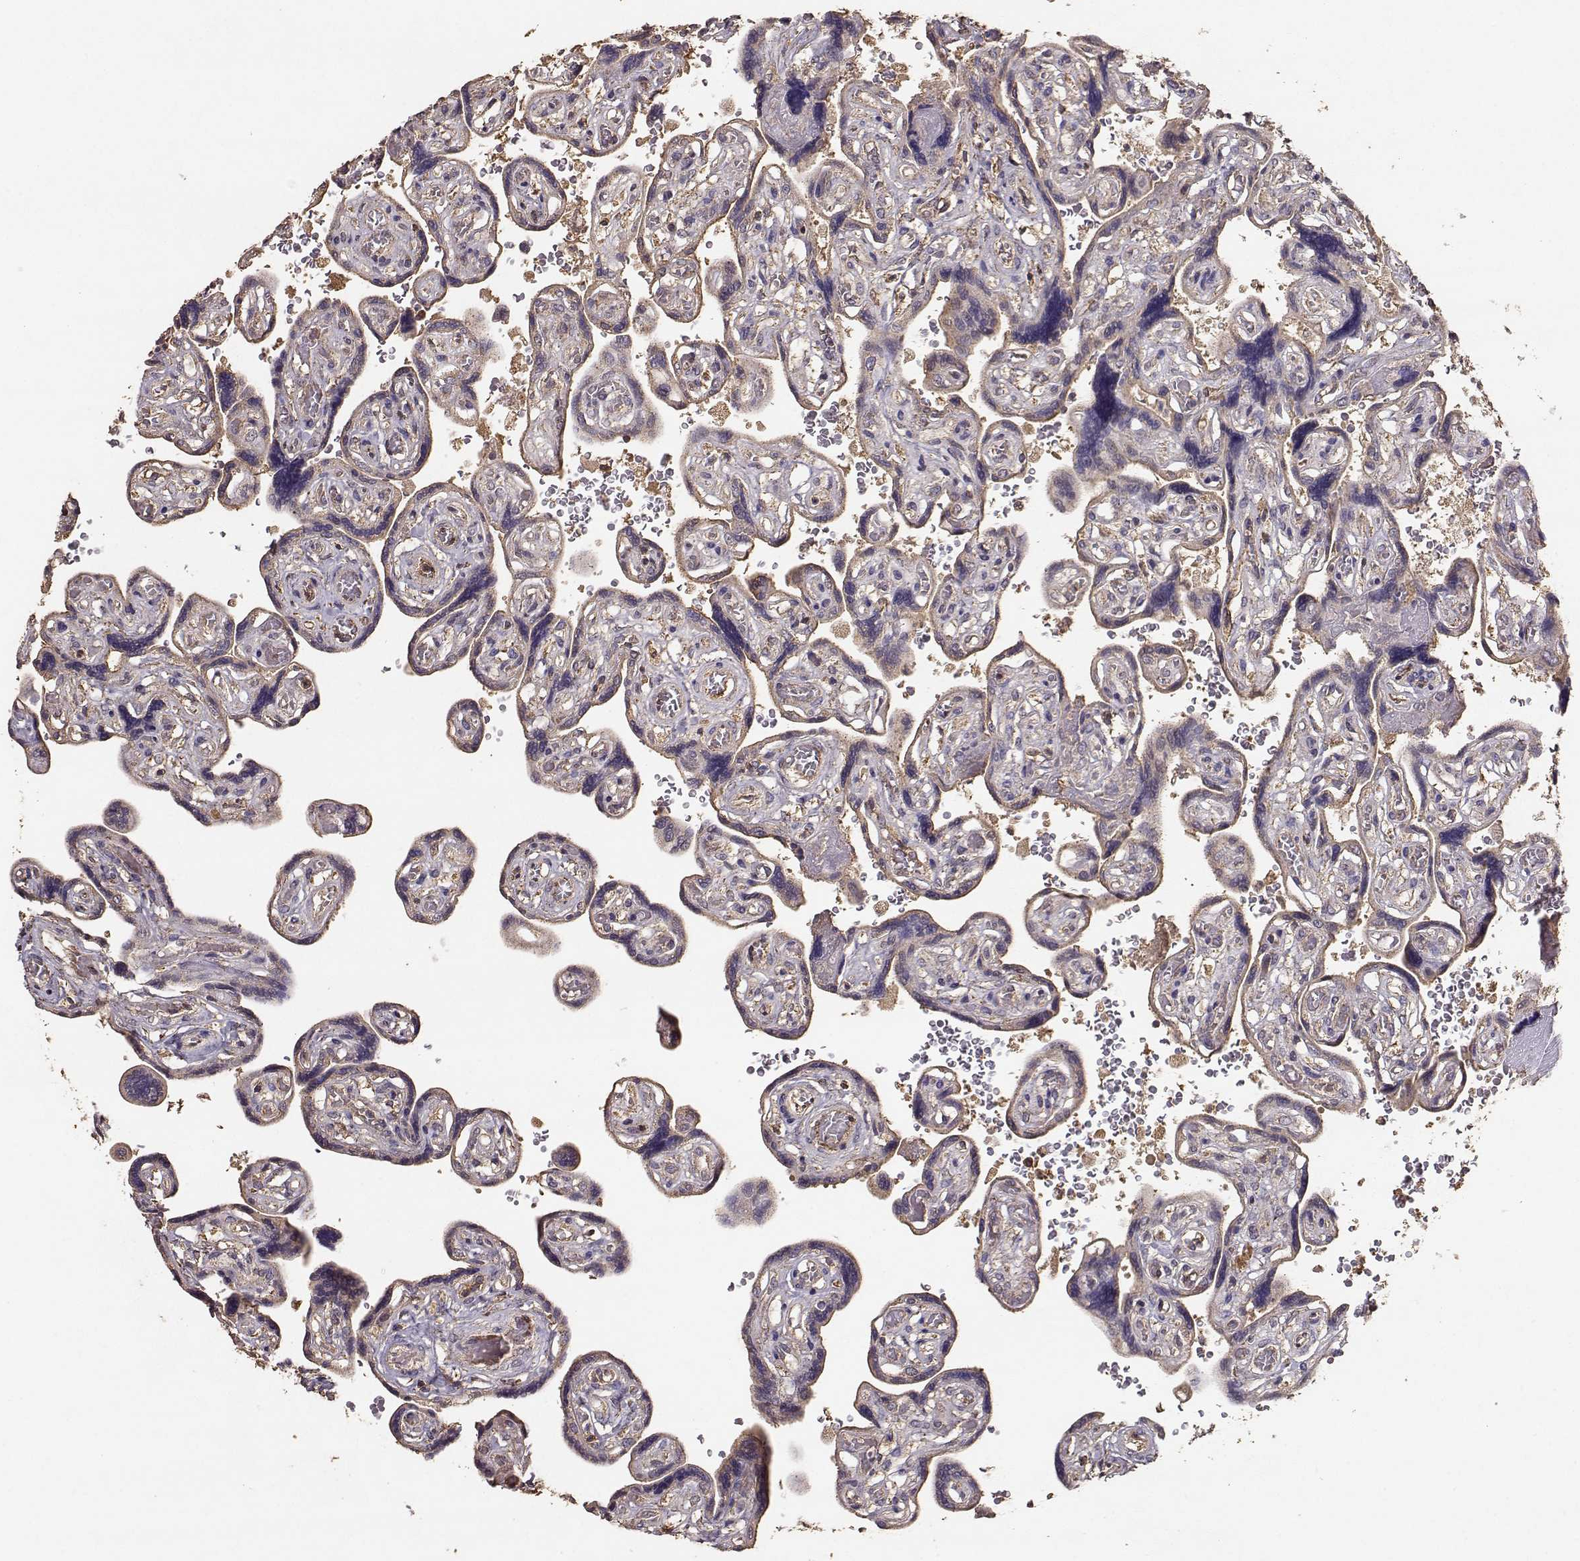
{"staining": {"intensity": "weak", "quantity": ">75%", "location": "cytoplasmic/membranous"}, "tissue": "placenta", "cell_type": "Decidual cells", "image_type": "normal", "snomed": [{"axis": "morphology", "description": "Normal tissue, NOS"}, {"axis": "topography", "description": "Placenta"}], "caption": "Immunohistochemistry (IHC) (DAB) staining of benign placenta demonstrates weak cytoplasmic/membranous protein positivity in approximately >75% of decidual cells.", "gene": "TARS3", "patient": {"sex": "female", "age": 32}}